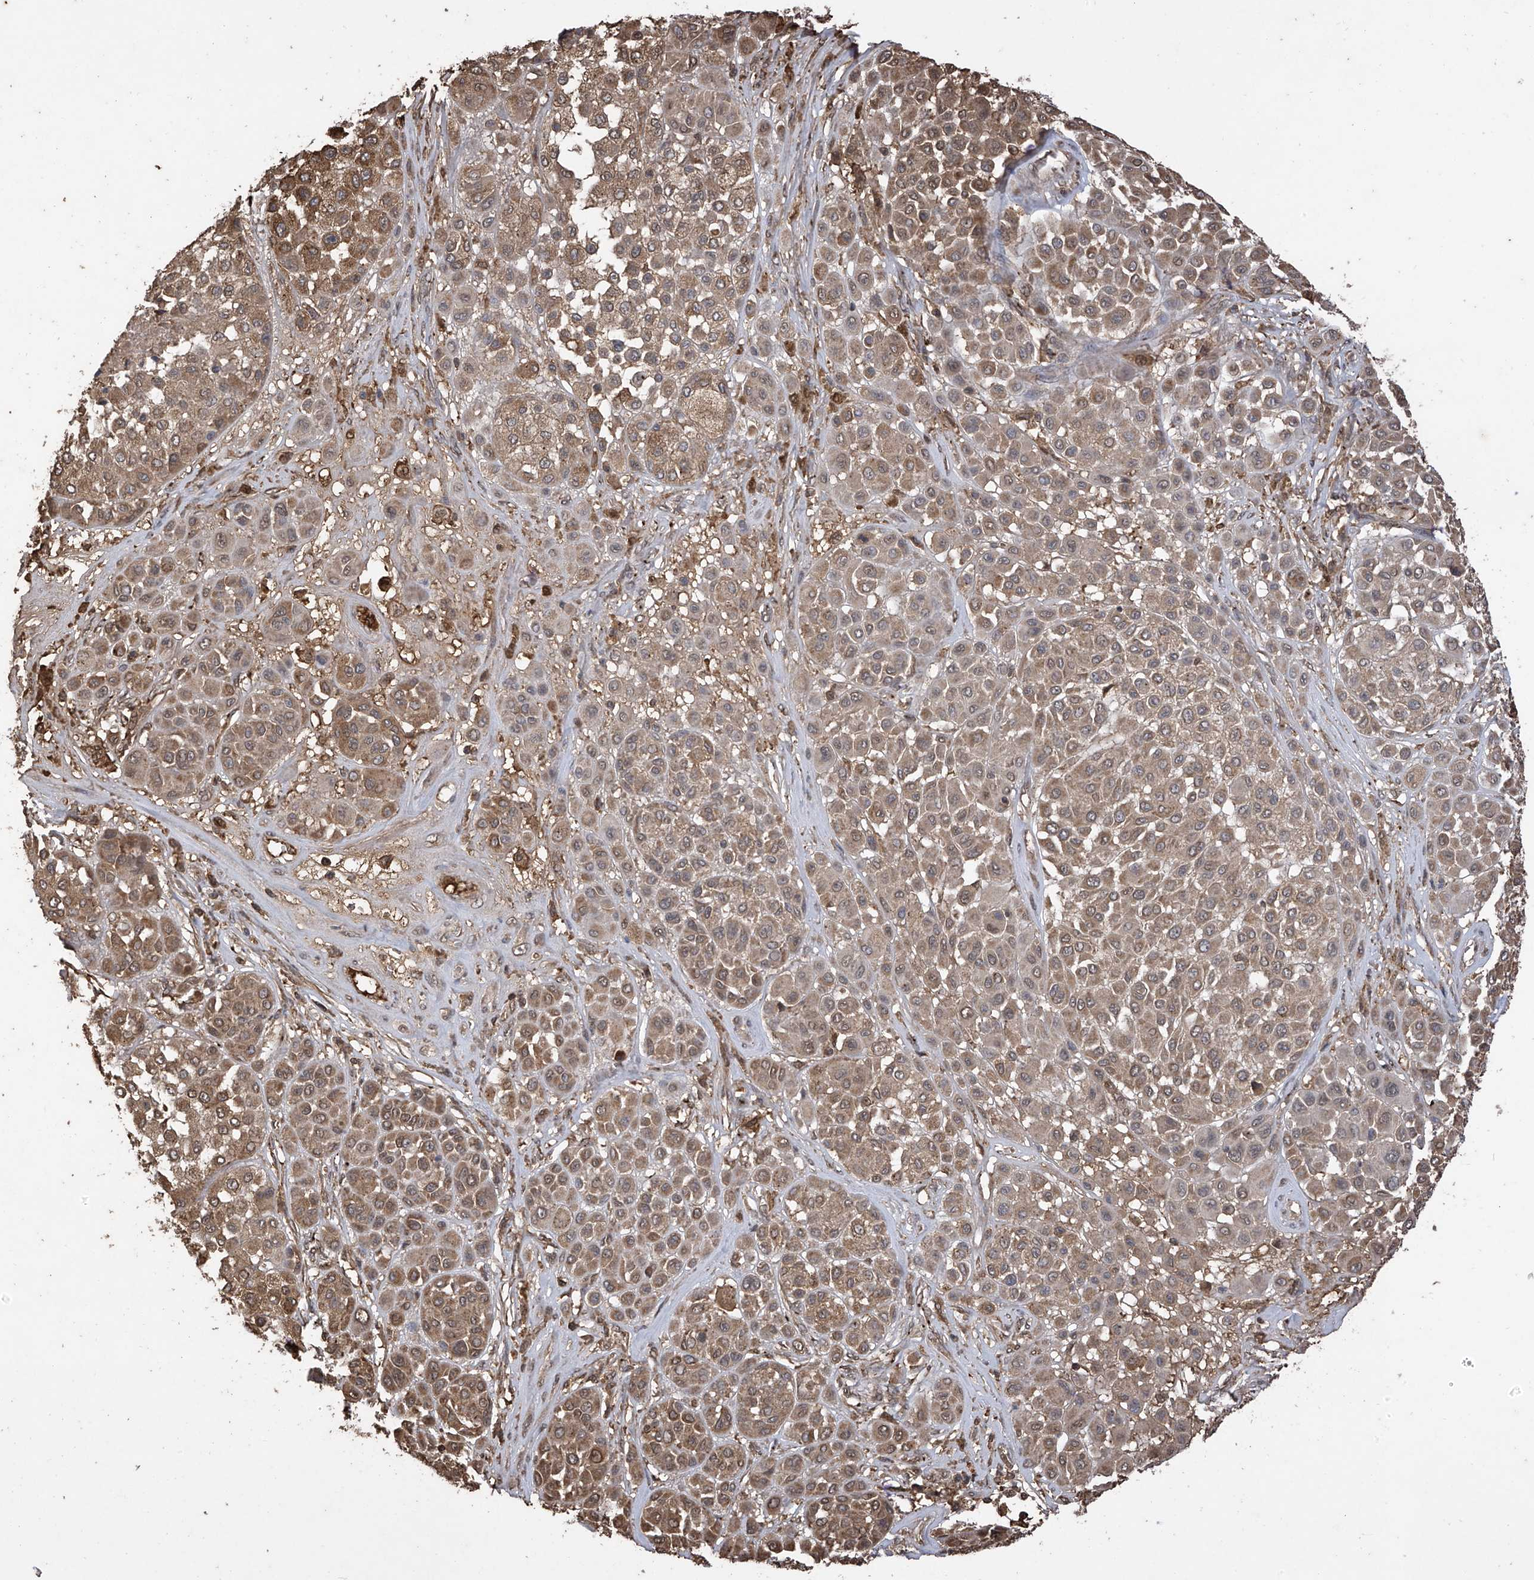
{"staining": {"intensity": "moderate", "quantity": ">75%", "location": "cytoplasmic/membranous"}, "tissue": "melanoma", "cell_type": "Tumor cells", "image_type": "cancer", "snomed": [{"axis": "morphology", "description": "Malignant melanoma, Metastatic site"}, {"axis": "topography", "description": "Soft tissue"}], "caption": "Human malignant melanoma (metastatic site) stained for a protein (brown) demonstrates moderate cytoplasmic/membranous positive expression in about >75% of tumor cells.", "gene": "PNPT1", "patient": {"sex": "male", "age": 41}}